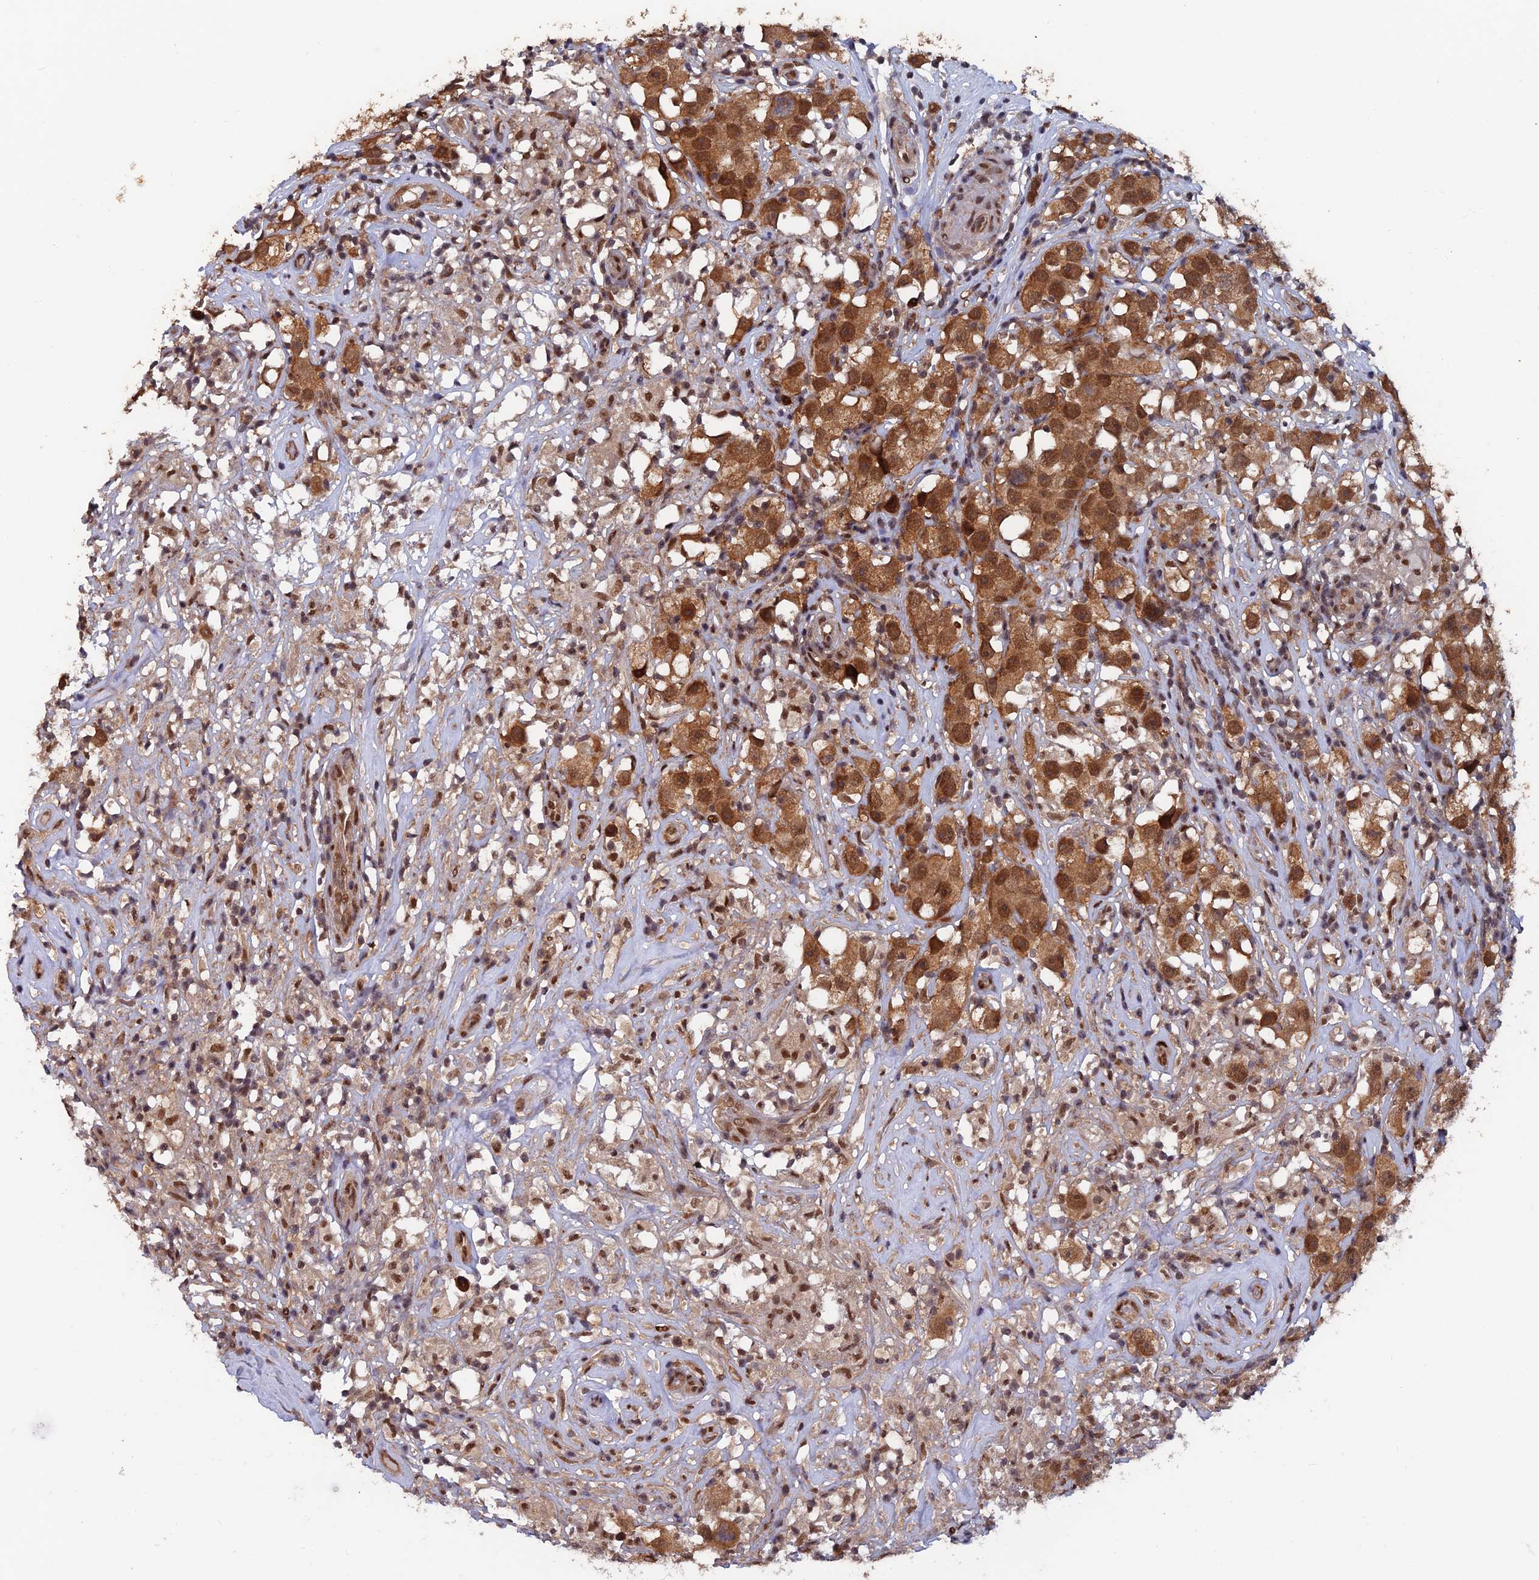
{"staining": {"intensity": "strong", "quantity": ">75%", "location": "cytoplasmic/membranous,nuclear"}, "tissue": "testis cancer", "cell_type": "Tumor cells", "image_type": "cancer", "snomed": [{"axis": "morphology", "description": "Seminoma, NOS"}, {"axis": "topography", "description": "Testis"}], "caption": "This is a micrograph of IHC staining of testis seminoma, which shows strong expression in the cytoplasmic/membranous and nuclear of tumor cells.", "gene": "FAM53C", "patient": {"sex": "male", "age": 49}}